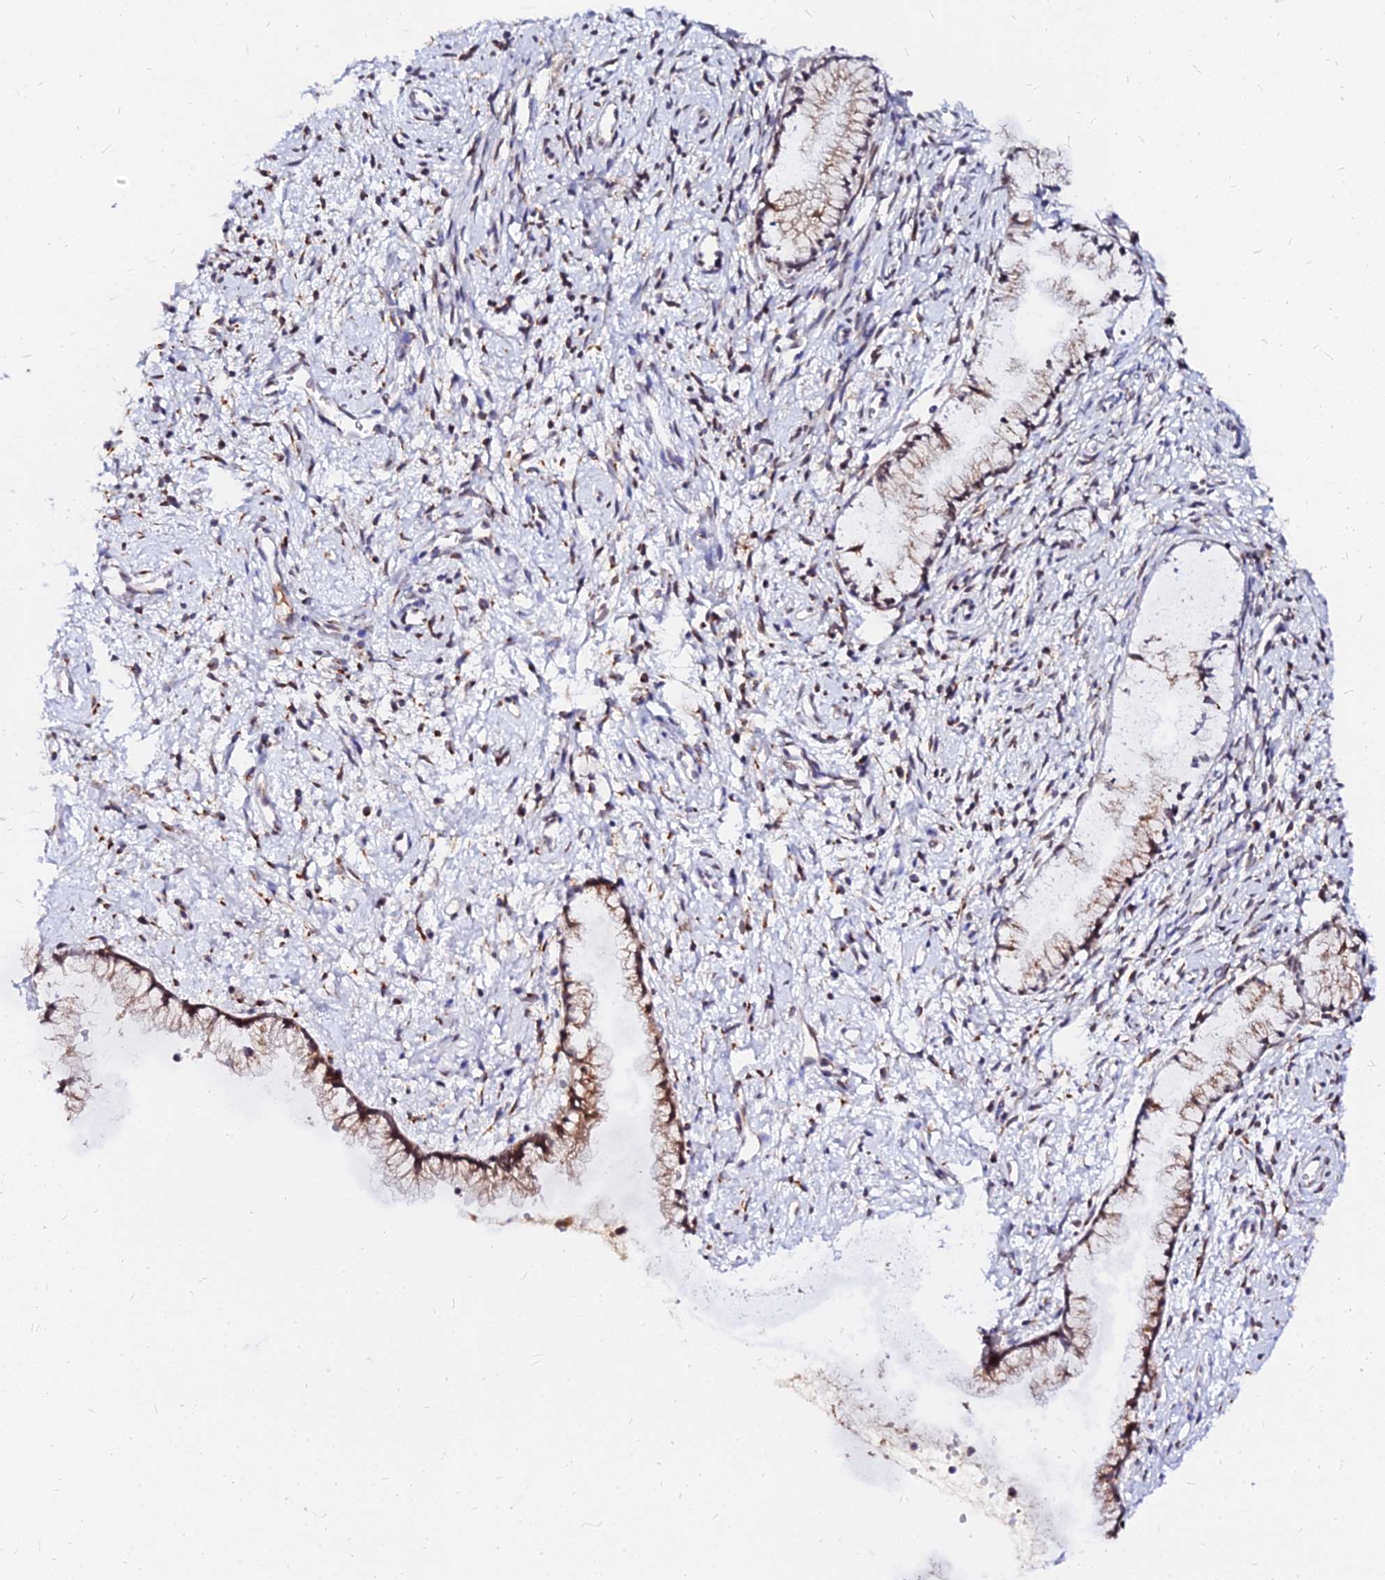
{"staining": {"intensity": "moderate", "quantity": "25%-75%", "location": "cytoplasmic/membranous"}, "tissue": "cervix", "cell_type": "Glandular cells", "image_type": "normal", "snomed": [{"axis": "morphology", "description": "Normal tissue, NOS"}, {"axis": "topography", "description": "Cervix"}], "caption": "Moderate cytoplasmic/membranous staining is identified in about 25%-75% of glandular cells in normal cervix. (DAB IHC with brightfield microscopy, high magnification).", "gene": "RNF121", "patient": {"sex": "female", "age": 57}}